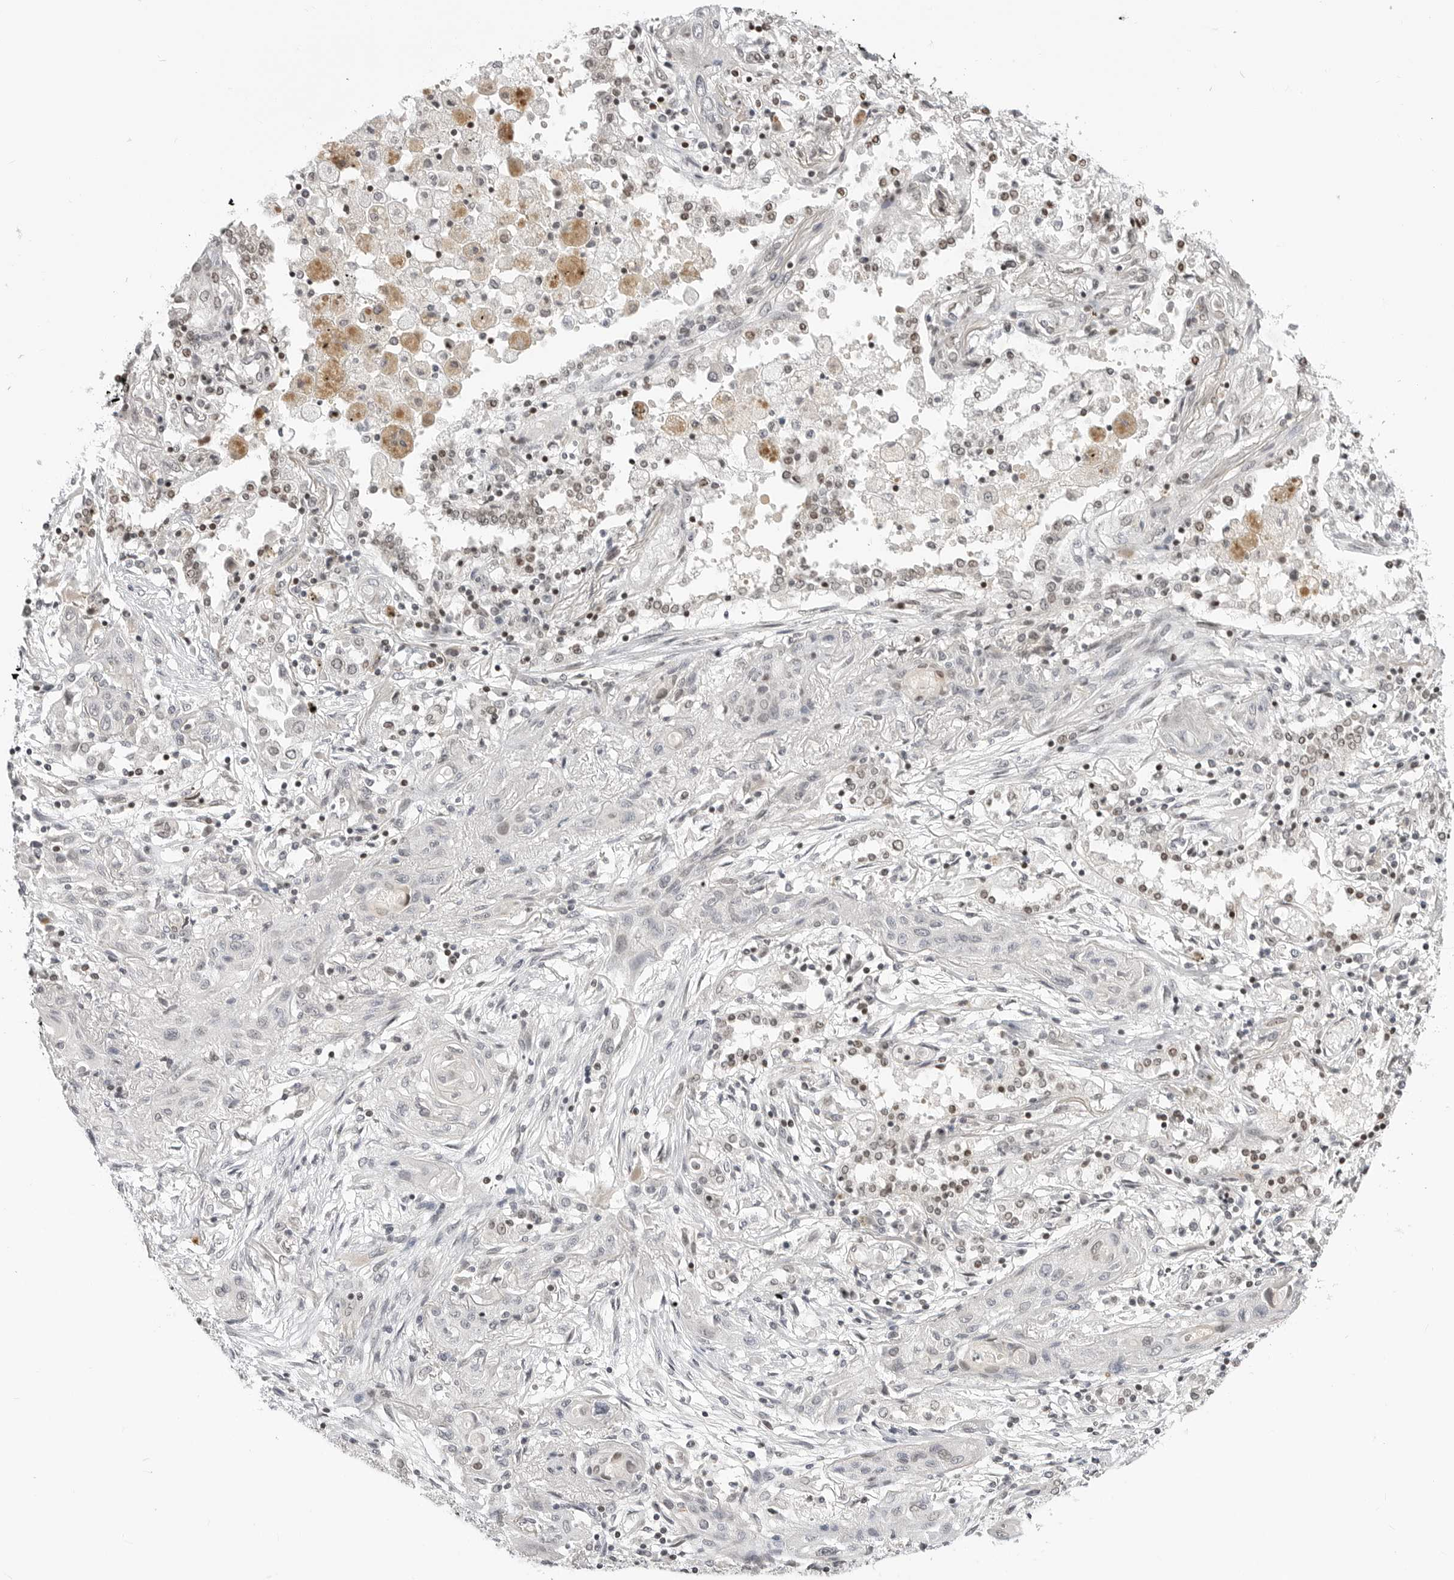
{"staining": {"intensity": "negative", "quantity": "none", "location": "none"}, "tissue": "lung cancer", "cell_type": "Tumor cells", "image_type": "cancer", "snomed": [{"axis": "morphology", "description": "Squamous cell carcinoma, NOS"}, {"axis": "topography", "description": "Lung"}], "caption": "The photomicrograph exhibits no significant expression in tumor cells of lung cancer. (DAB IHC, high magnification).", "gene": "C8orf33", "patient": {"sex": "female", "age": 47}}